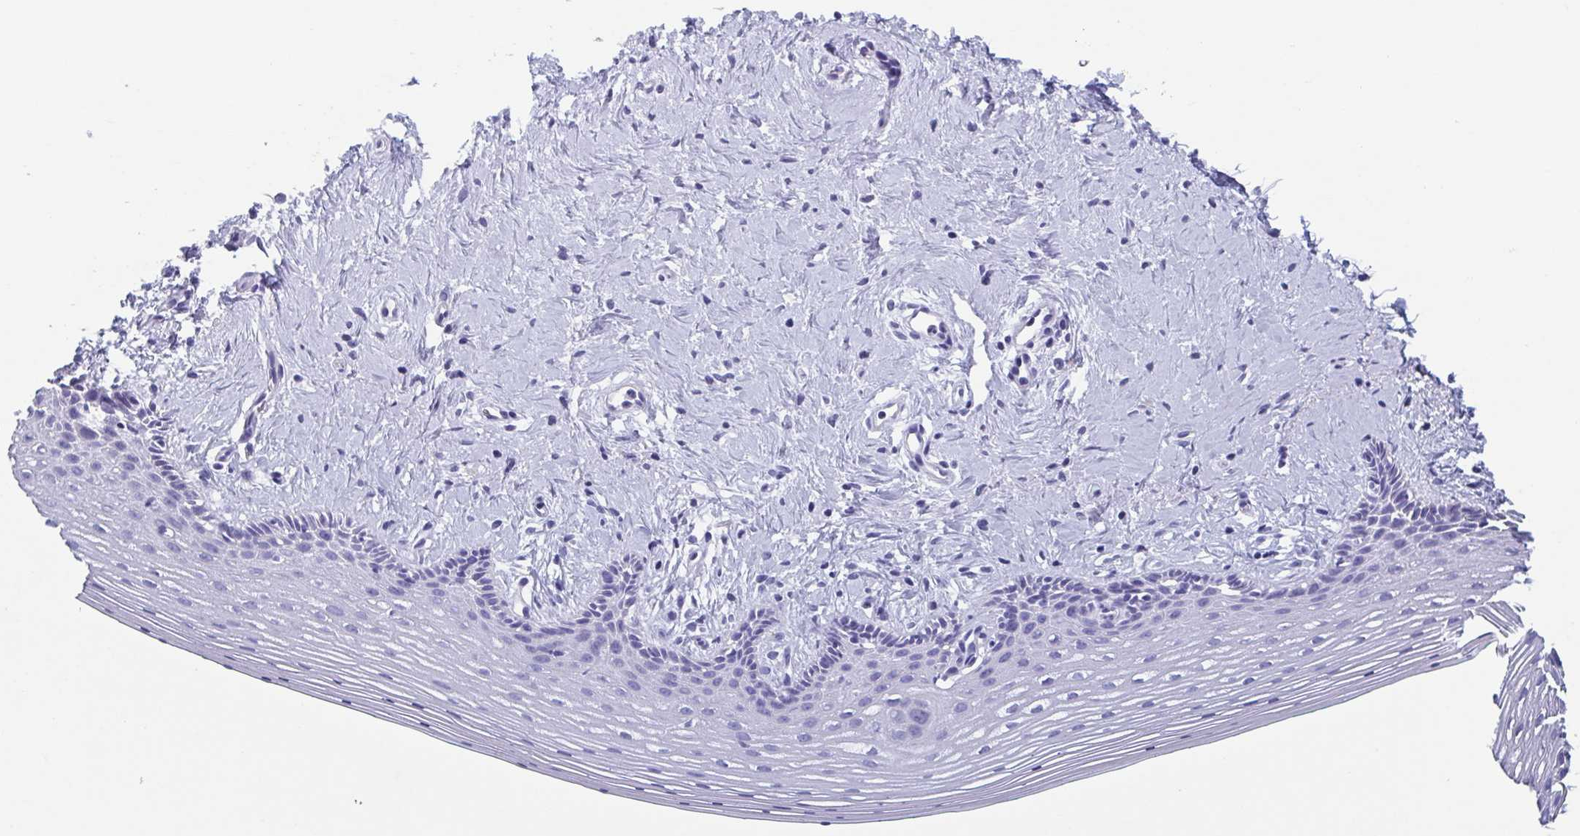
{"staining": {"intensity": "negative", "quantity": "none", "location": "none"}, "tissue": "vagina", "cell_type": "Squamous epithelial cells", "image_type": "normal", "snomed": [{"axis": "morphology", "description": "Normal tissue, NOS"}, {"axis": "topography", "description": "Vagina"}], "caption": "IHC of benign human vagina displays no staining in squamous epithelial cells.", "gene": "TAGLN3", "patient": {"sex": "female", "age": 42}}